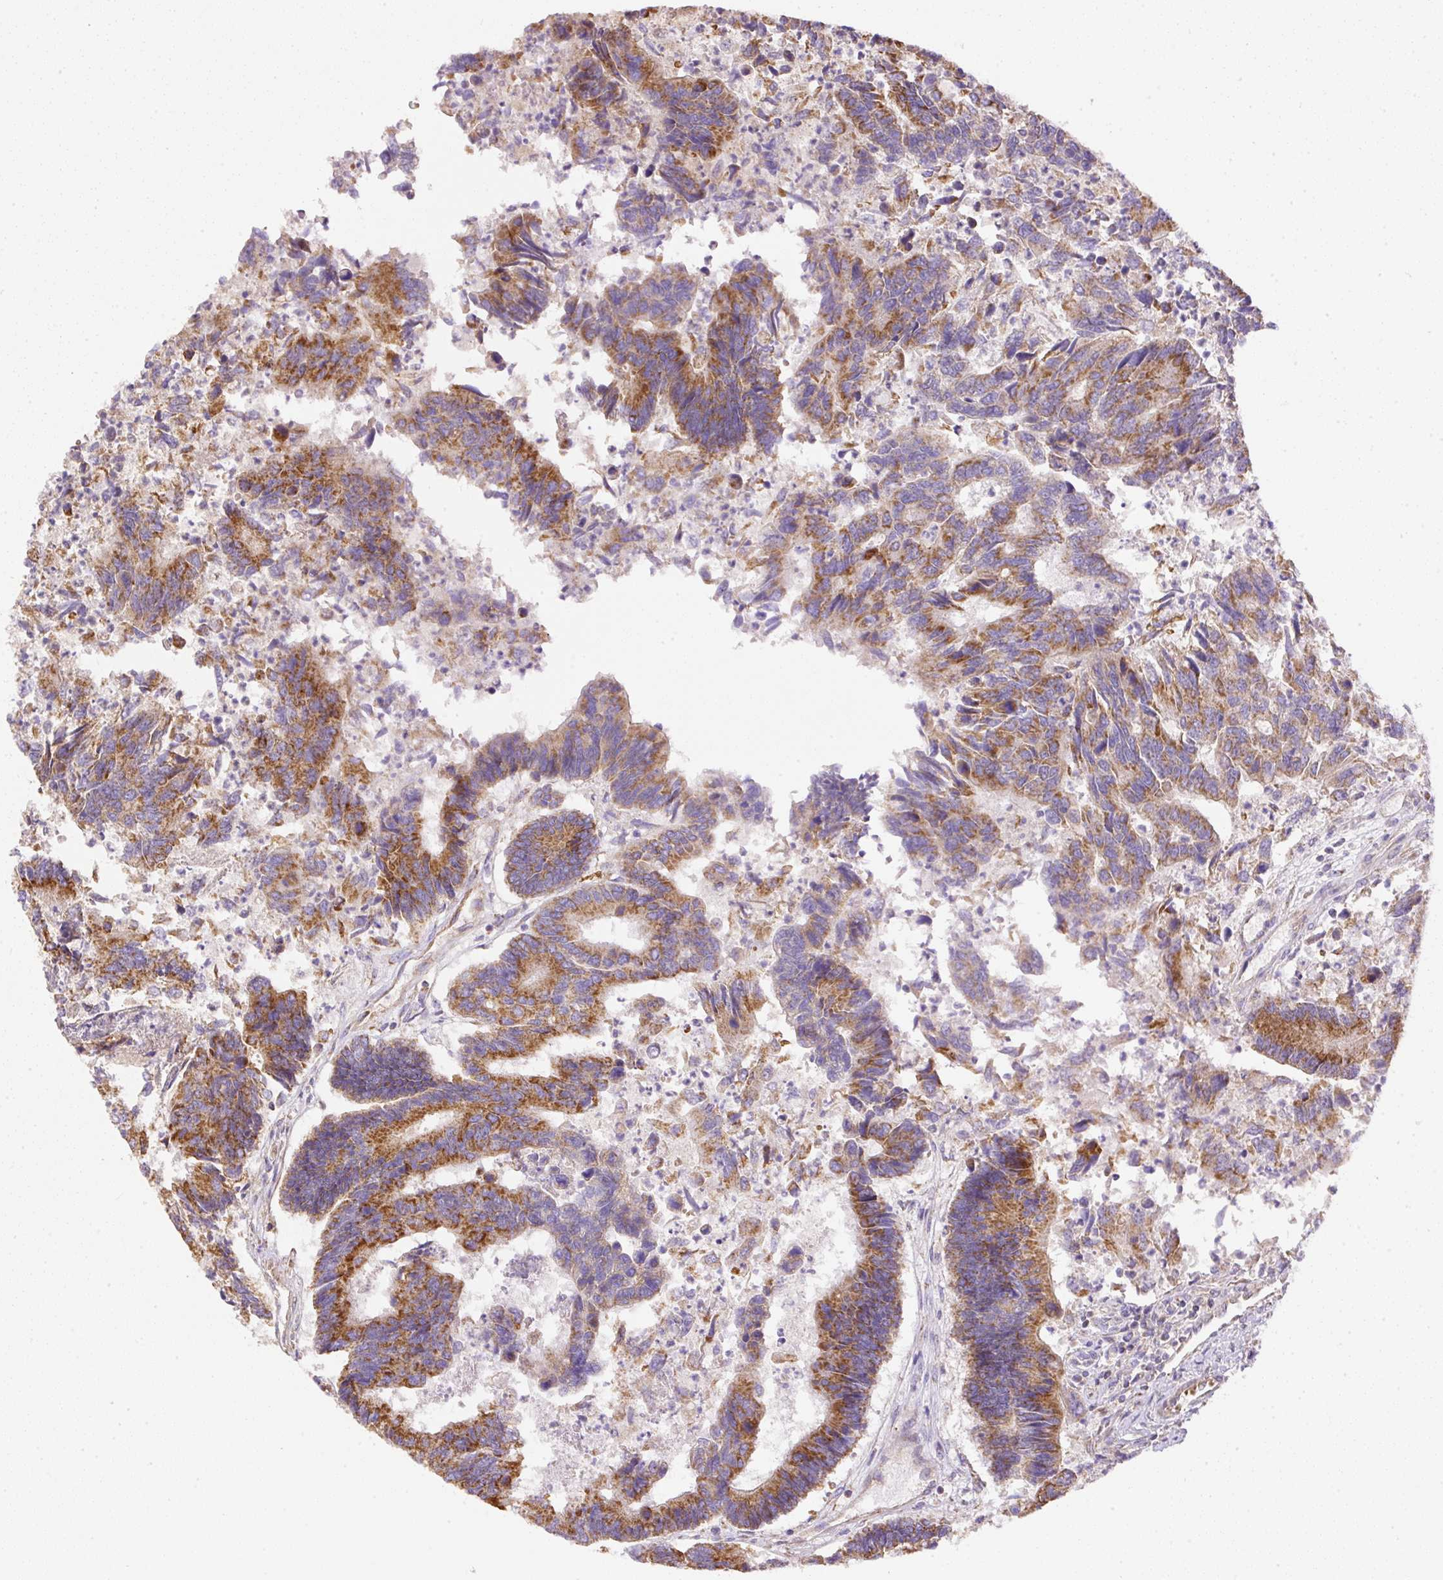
{"staining": {"intensity": "strong", "quantity": ">75%", "location": "cytoplasmic/membranous"}, "tissue": "colorectal cancer", "cell_type": "Tumor cells", "image_type": "cancer", "snomed": [{"axis": "morphology", "description": "Adenocarcinoma, NOS"}, {"axis": "topography", "description": "Colon"}], "caption": "Tumor cells show high levels of strong cytoplasmic/membranous expression in about >75% of cells in human adenocarcinoma (colorectal). The protein is stained brown, and the nuclei are stained in blue (DAB IHC with brightfield microscopy, high magnification).", "gene": "NDUFAF2", "patient": {"sex": "female", "age": 67}}